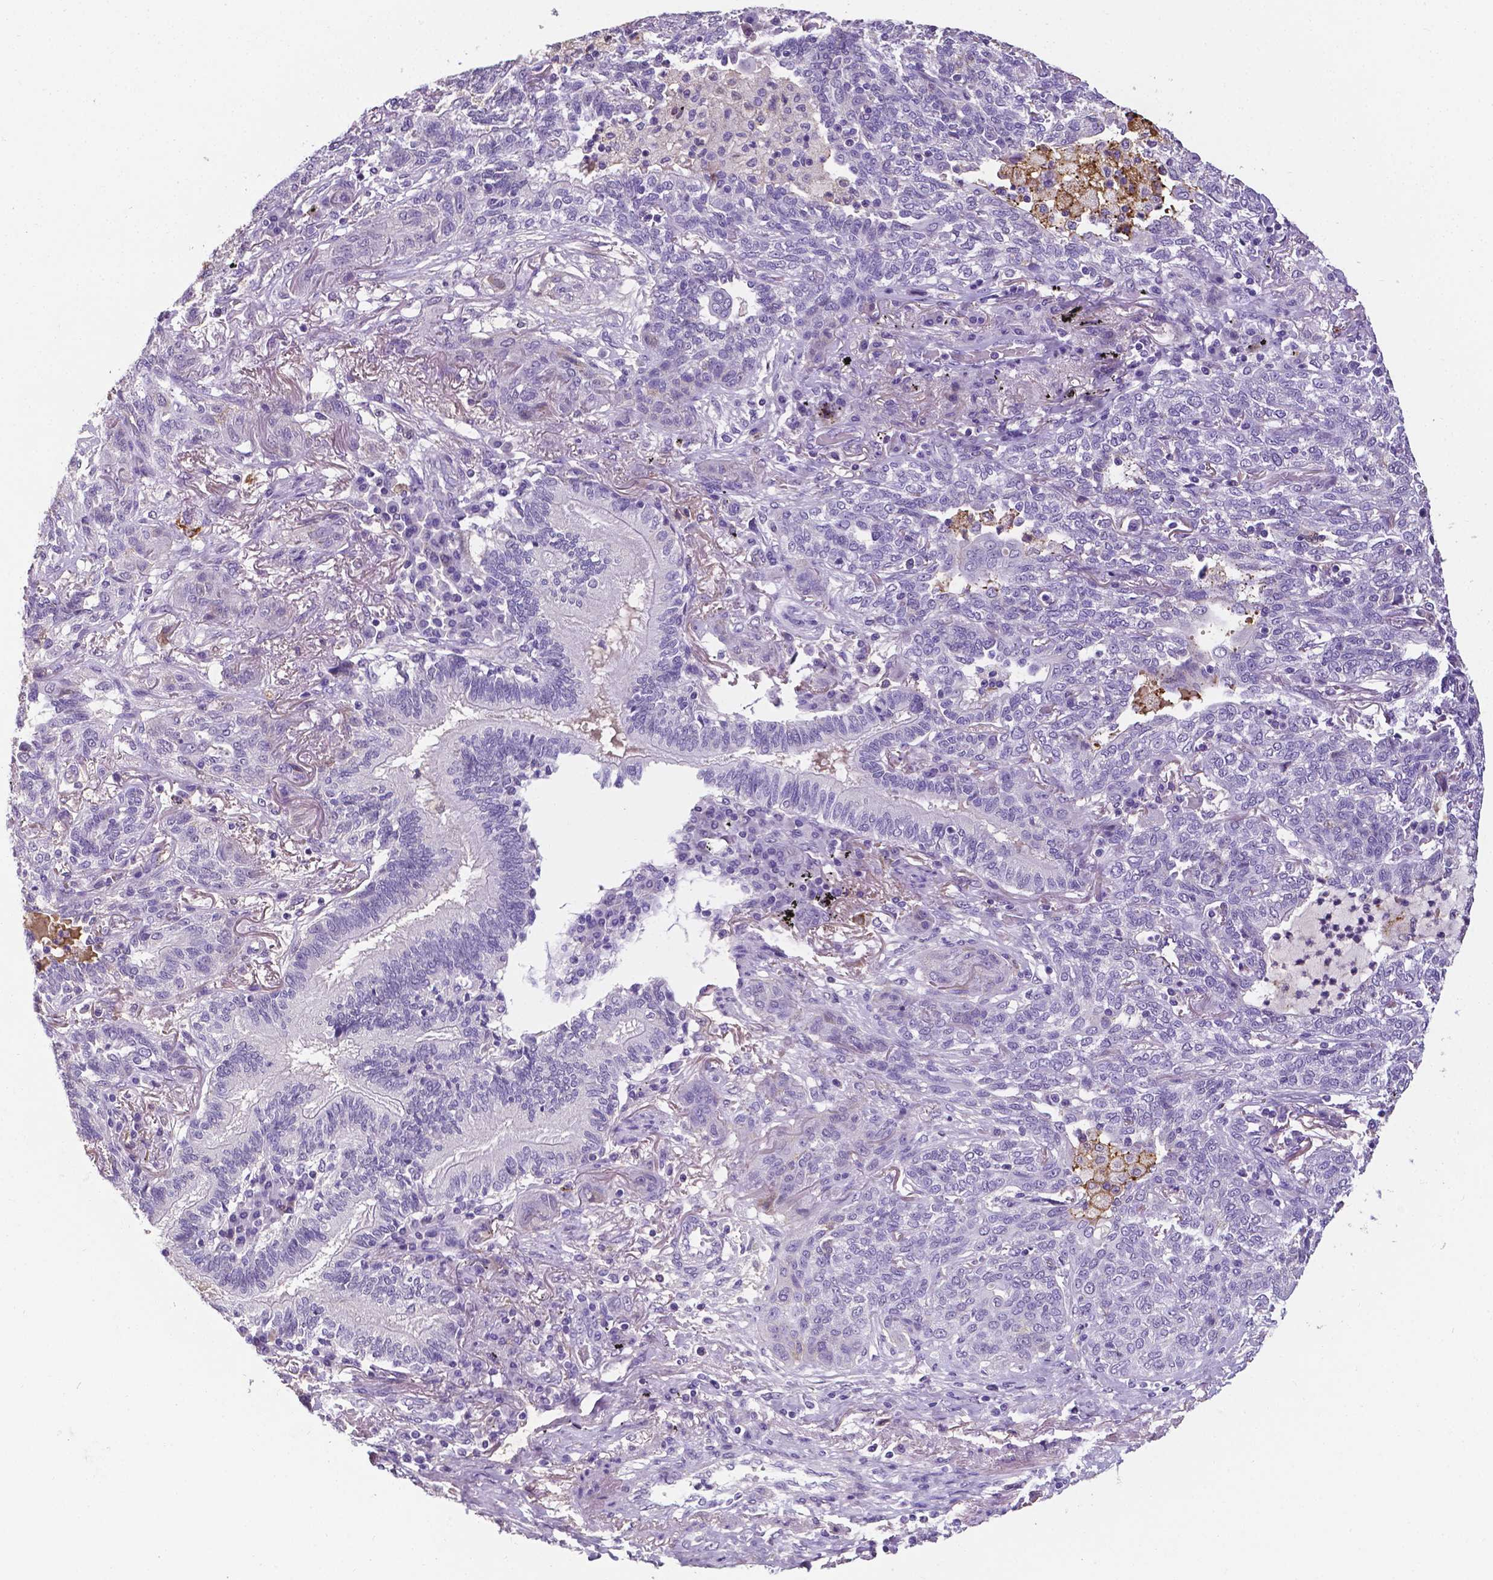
{"staining": {"intensity": "negative", "quantity": "none", "location": "none"}, "tissue": "lung cancer", "cell_type": "Tumor cells", "image_type": "cancer", "snomed": [{"axis": "morphology", "description": "Squamous cell carcinoma, NOS"}, {"axis": "topography", "description": "Lung"}], "caption": "Human lung squamous cell carcinoma stained for a protein using IHC reveals no expression in tumor cells.", "gene": "APOE", "patient": {"sex": "female", "age": 70}}